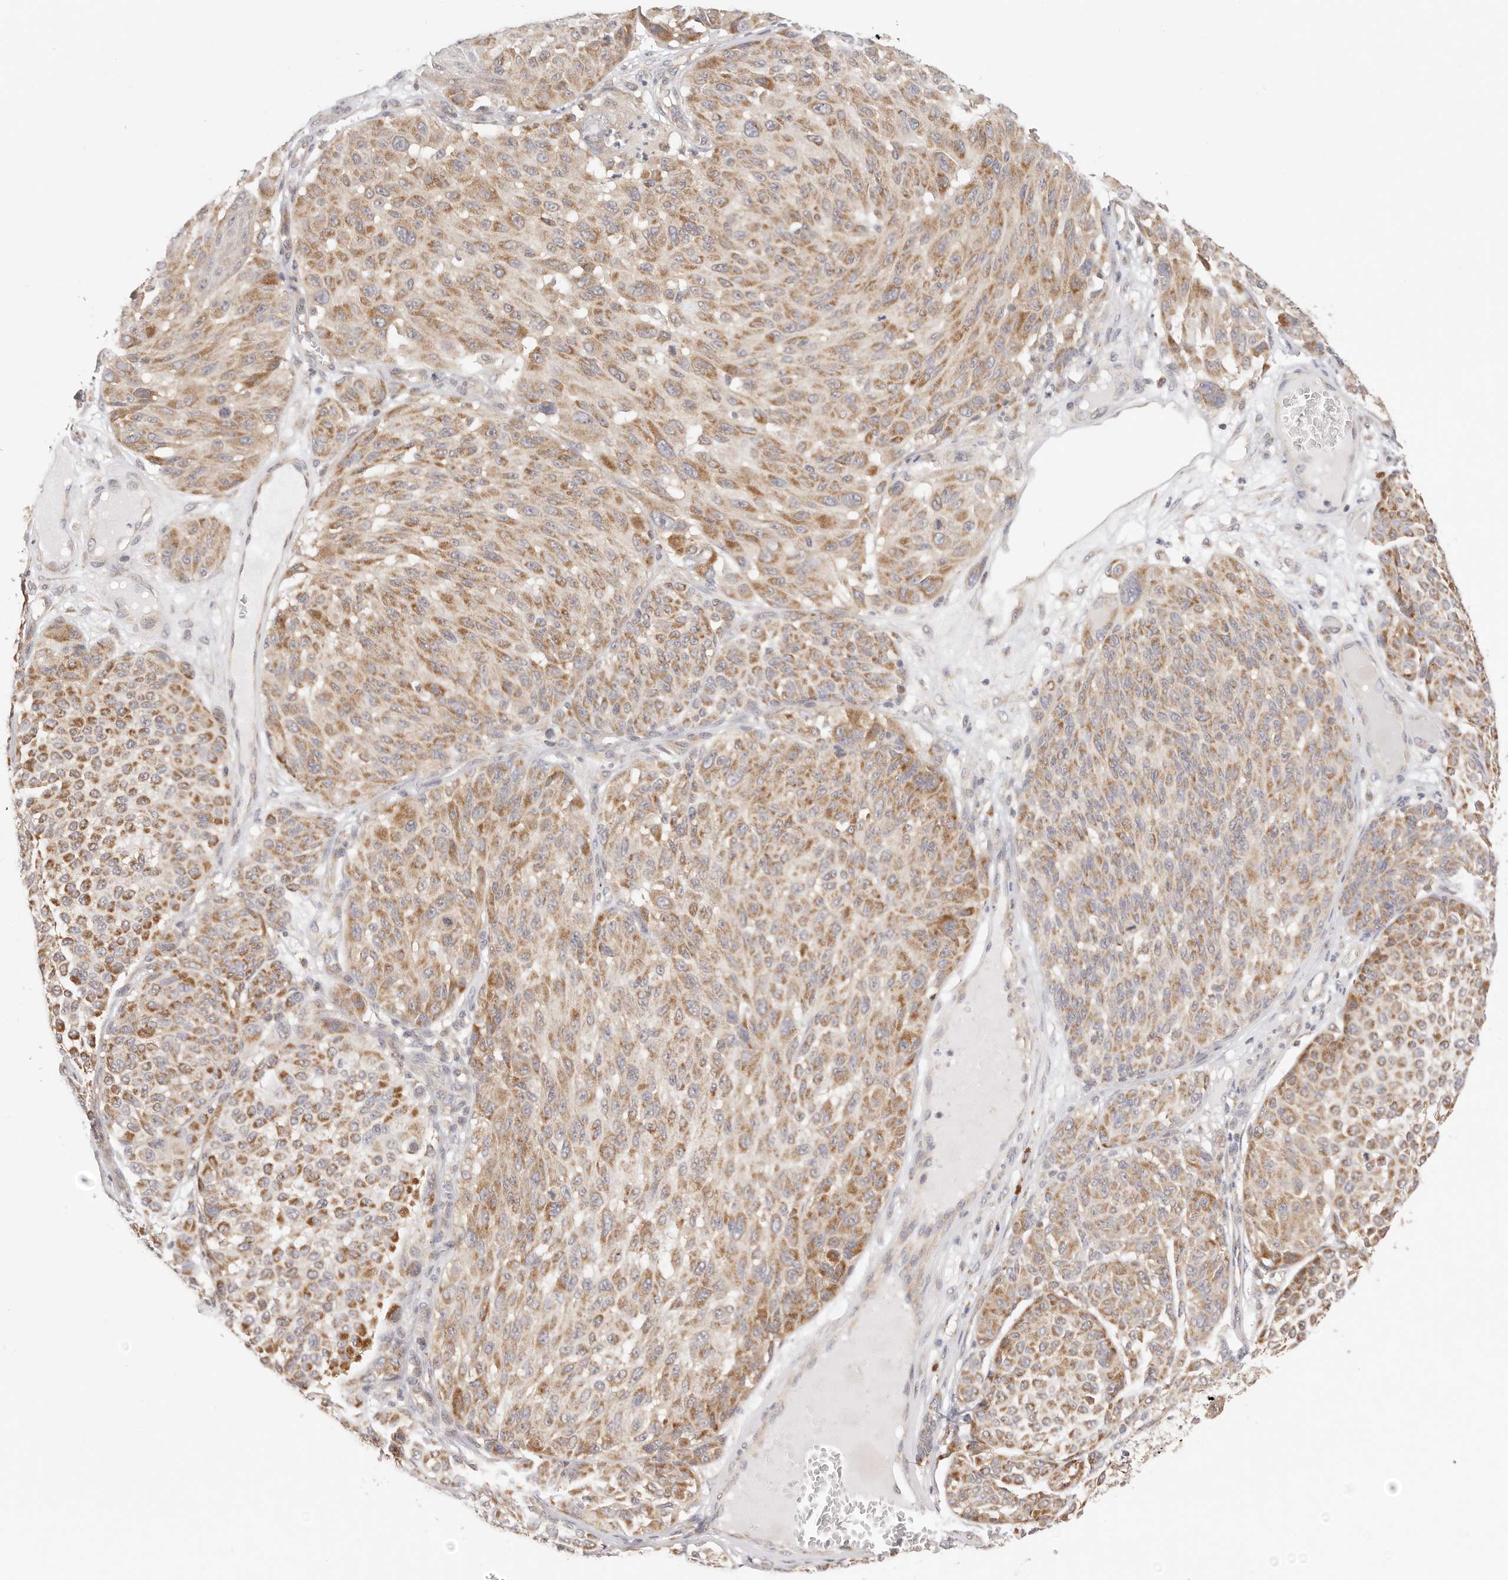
{"staining": {"intensity": "moderate", "quantity": ">75%", "location": "cytoplasmic/membranous"}, "tissue": "melanoma", "cell_type": "Tumor cells", "image_type": "cancer", "snomed": [{"axis": "morphology", "description": "Malignant melanoma, NOS"}, {"axis": "topography", "description": "Skin"}], "caption": "Moderate cytoplasmic/membranous protein expression is identified in about >75% of tumor cells in malignant melanoma.", "gene": "KCMF1", "patient": {"sex": "male", "age": 83}}